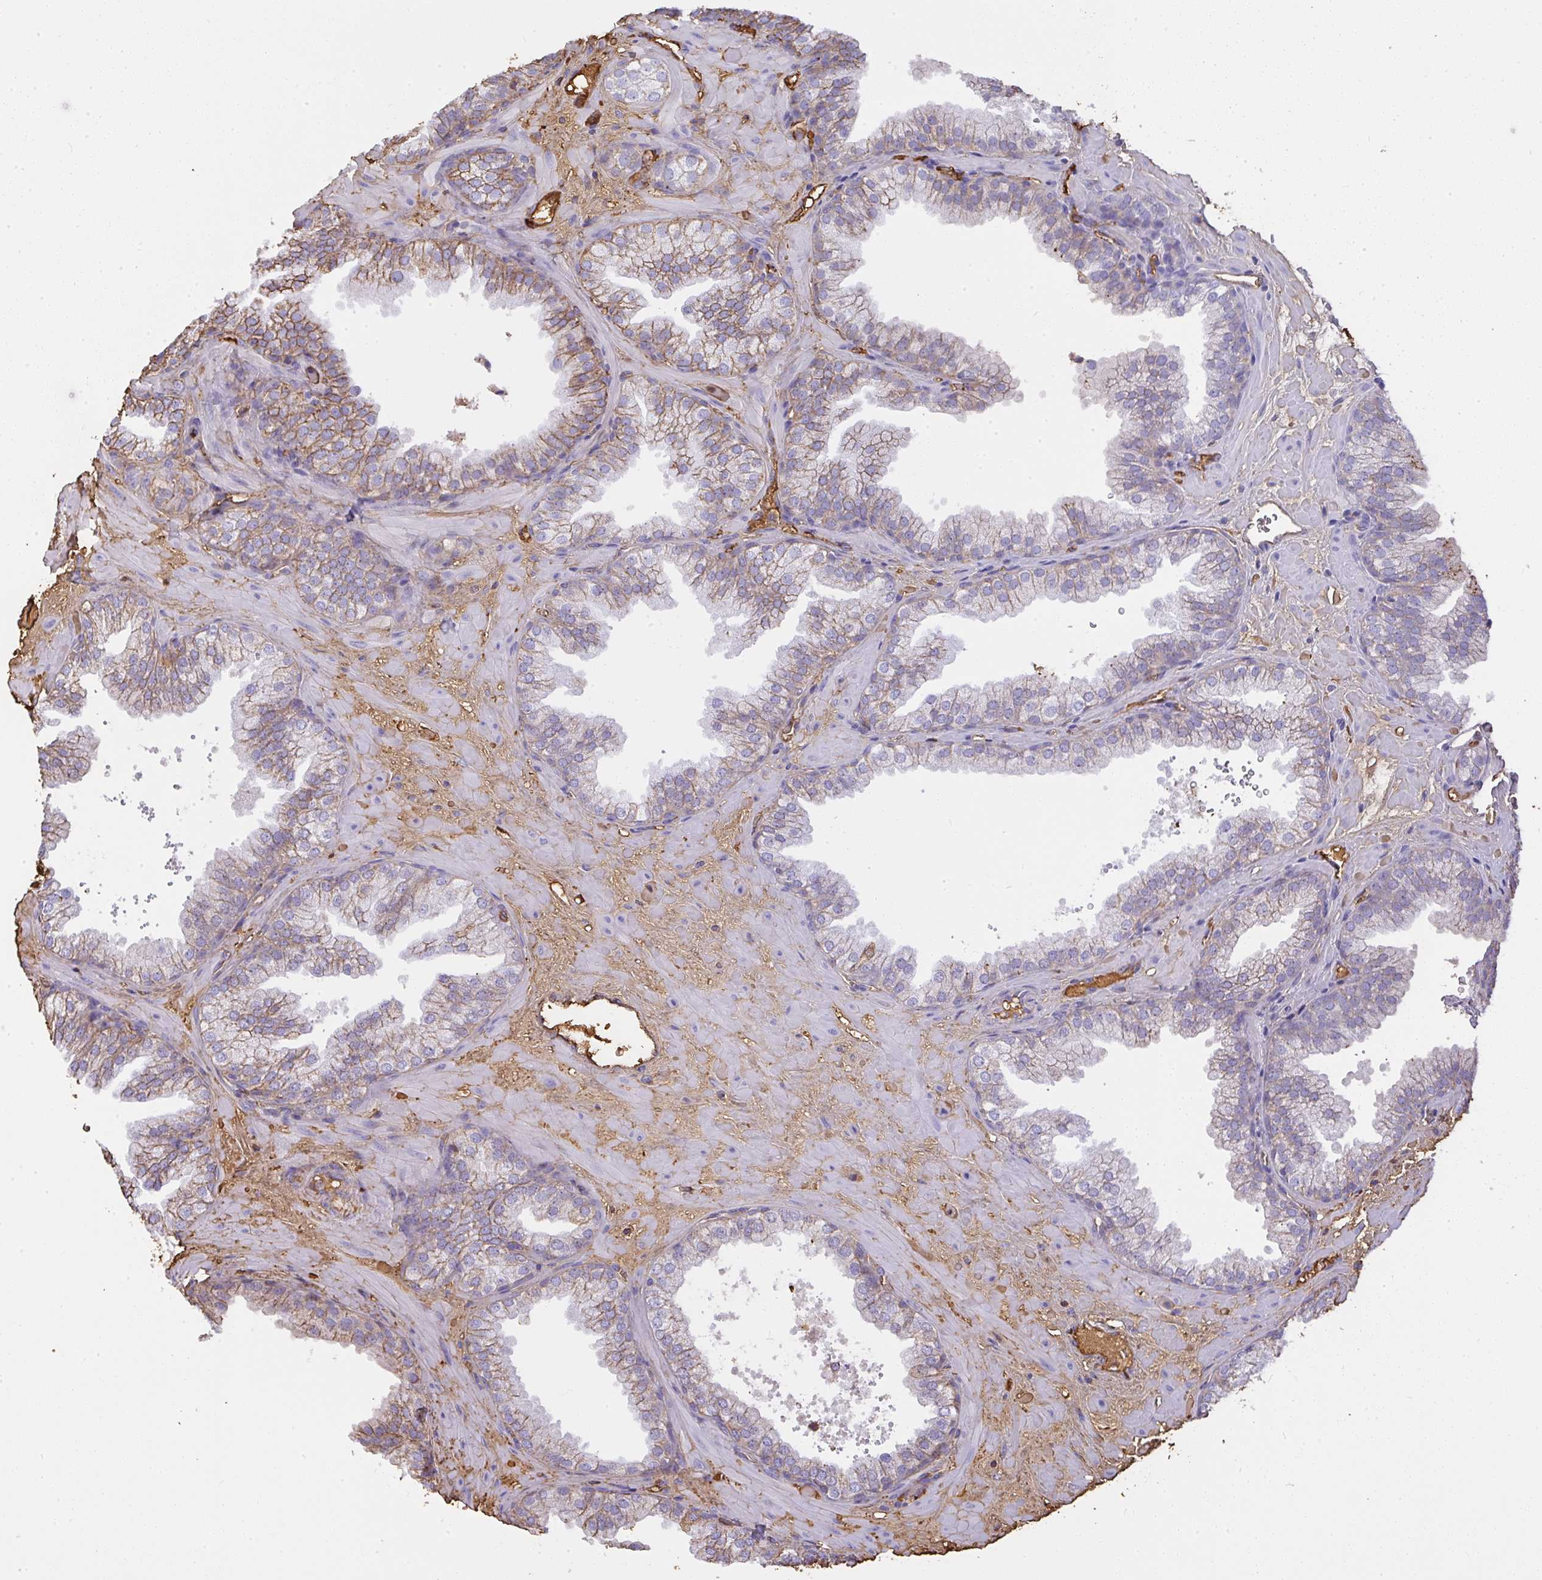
{"staining": {"intensity": "moderate", "quantity": "25%-75%", "location": "cytoplasmic/membranous"}, "tissue": "prostate", "cell_type": "Glandular cells", "image_type": "normal", "snomed": [{"axis": "morphology", "description": "Normal tissue, NOS"}, {"axis": "topography", "description": "Prostate"}], "caption": "A high-resolution micrograph shows immunohistochemistry (IHC) staining of benign prostate, which displays moderate cytoplasmic/membranous expression in about 25%-75% of glandular cells. (Brightfield microscopy of DAB IHC at high magnification).", "gene": "SMYD5", "patient": {"sex": "male", "age": 37}}